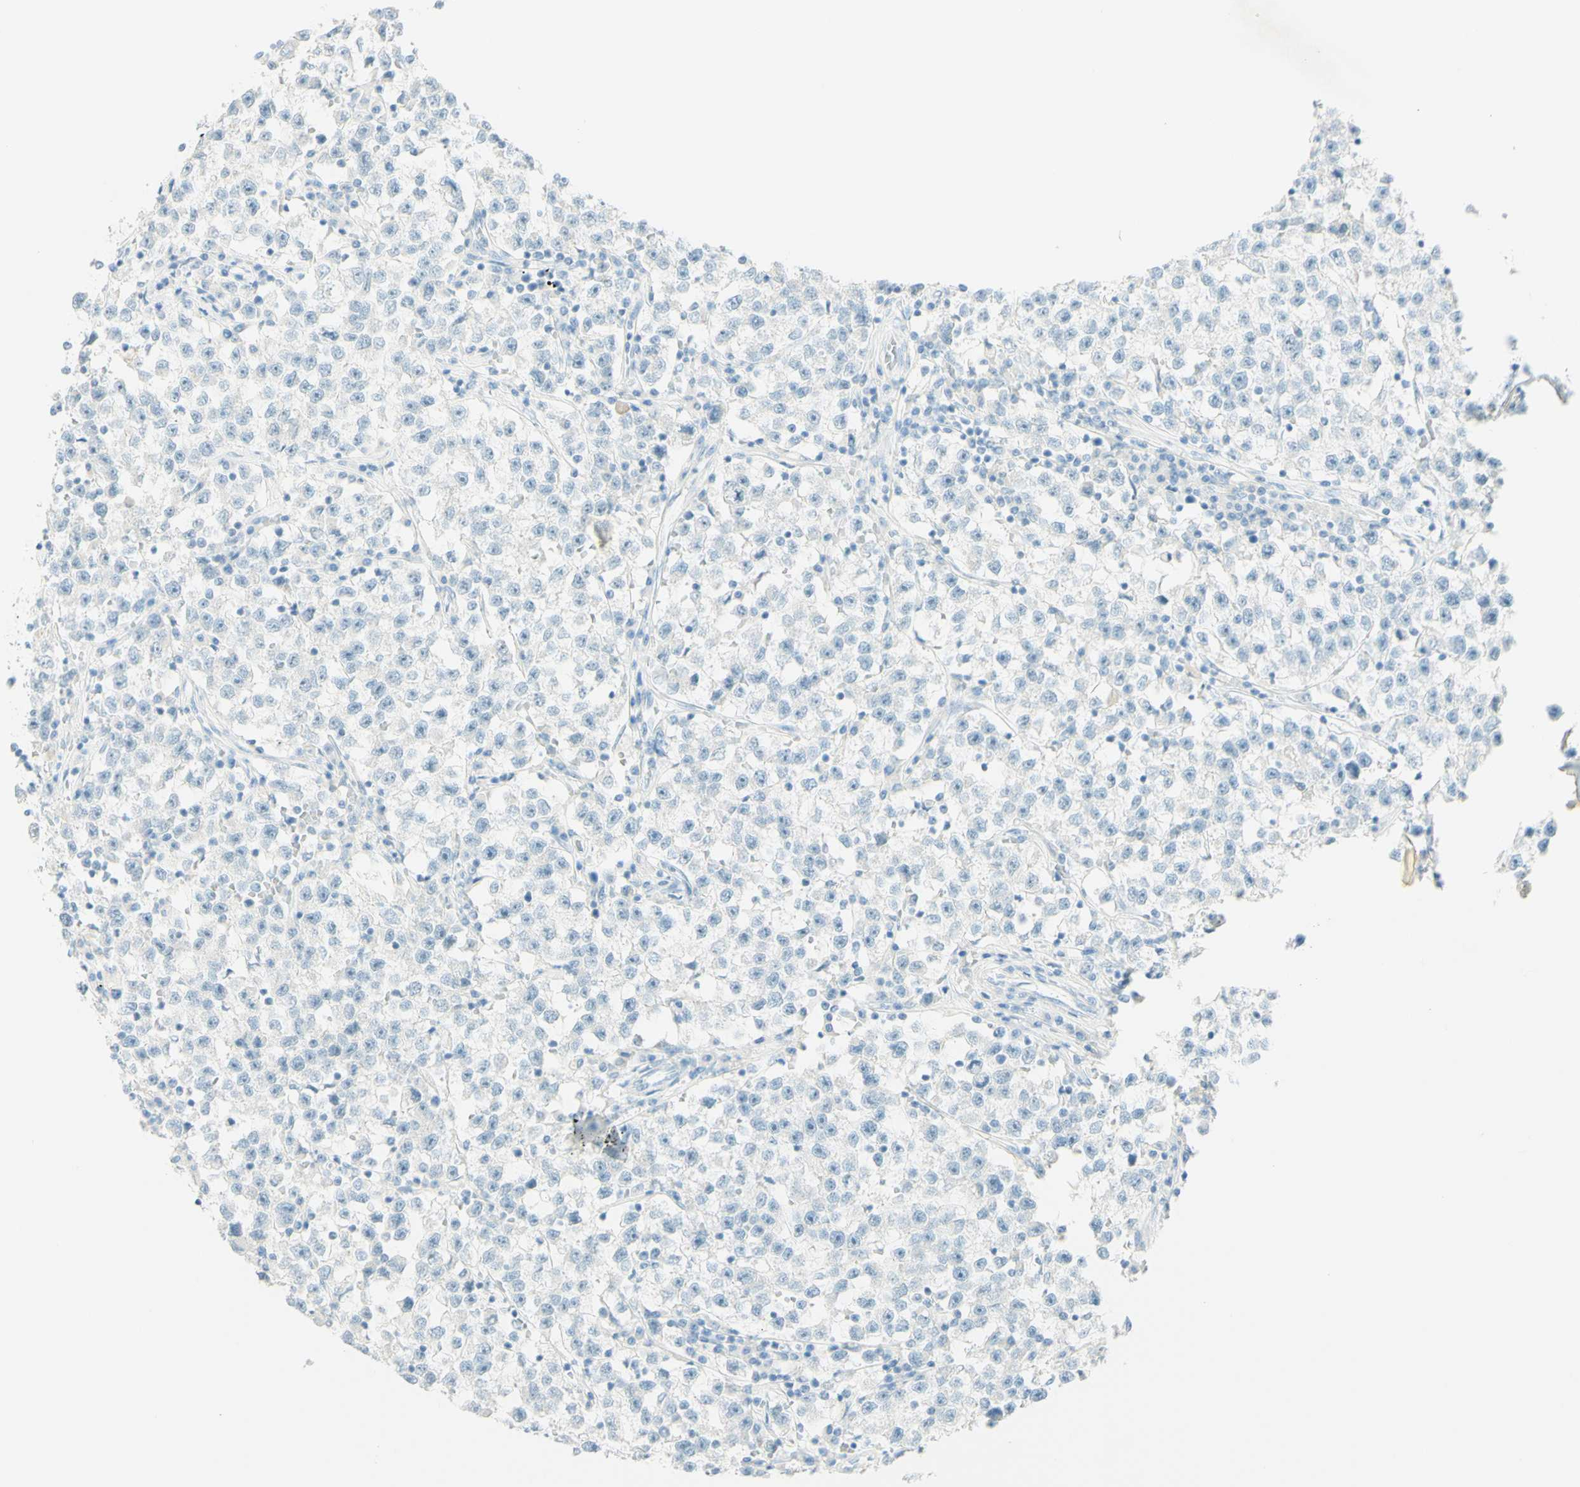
{"staining": {"intensity": "negative", "quantity": "none", "location": "none"}, "tissue": "testis cancer", "cell_type": "Tumor cells", "image_type": "cancer", "snomed": [{"axis": "morphology", "description": "Seminoma, NOS"}, {"axis": "topography", "description": "Testis"}], "caption": "High power microscopy image of an IHC micrograph of testis seminoma, revealing no significant expression in tumor cells.", "gene": "FMR1NB", "patient": {"sex": "male", "age": 22}}